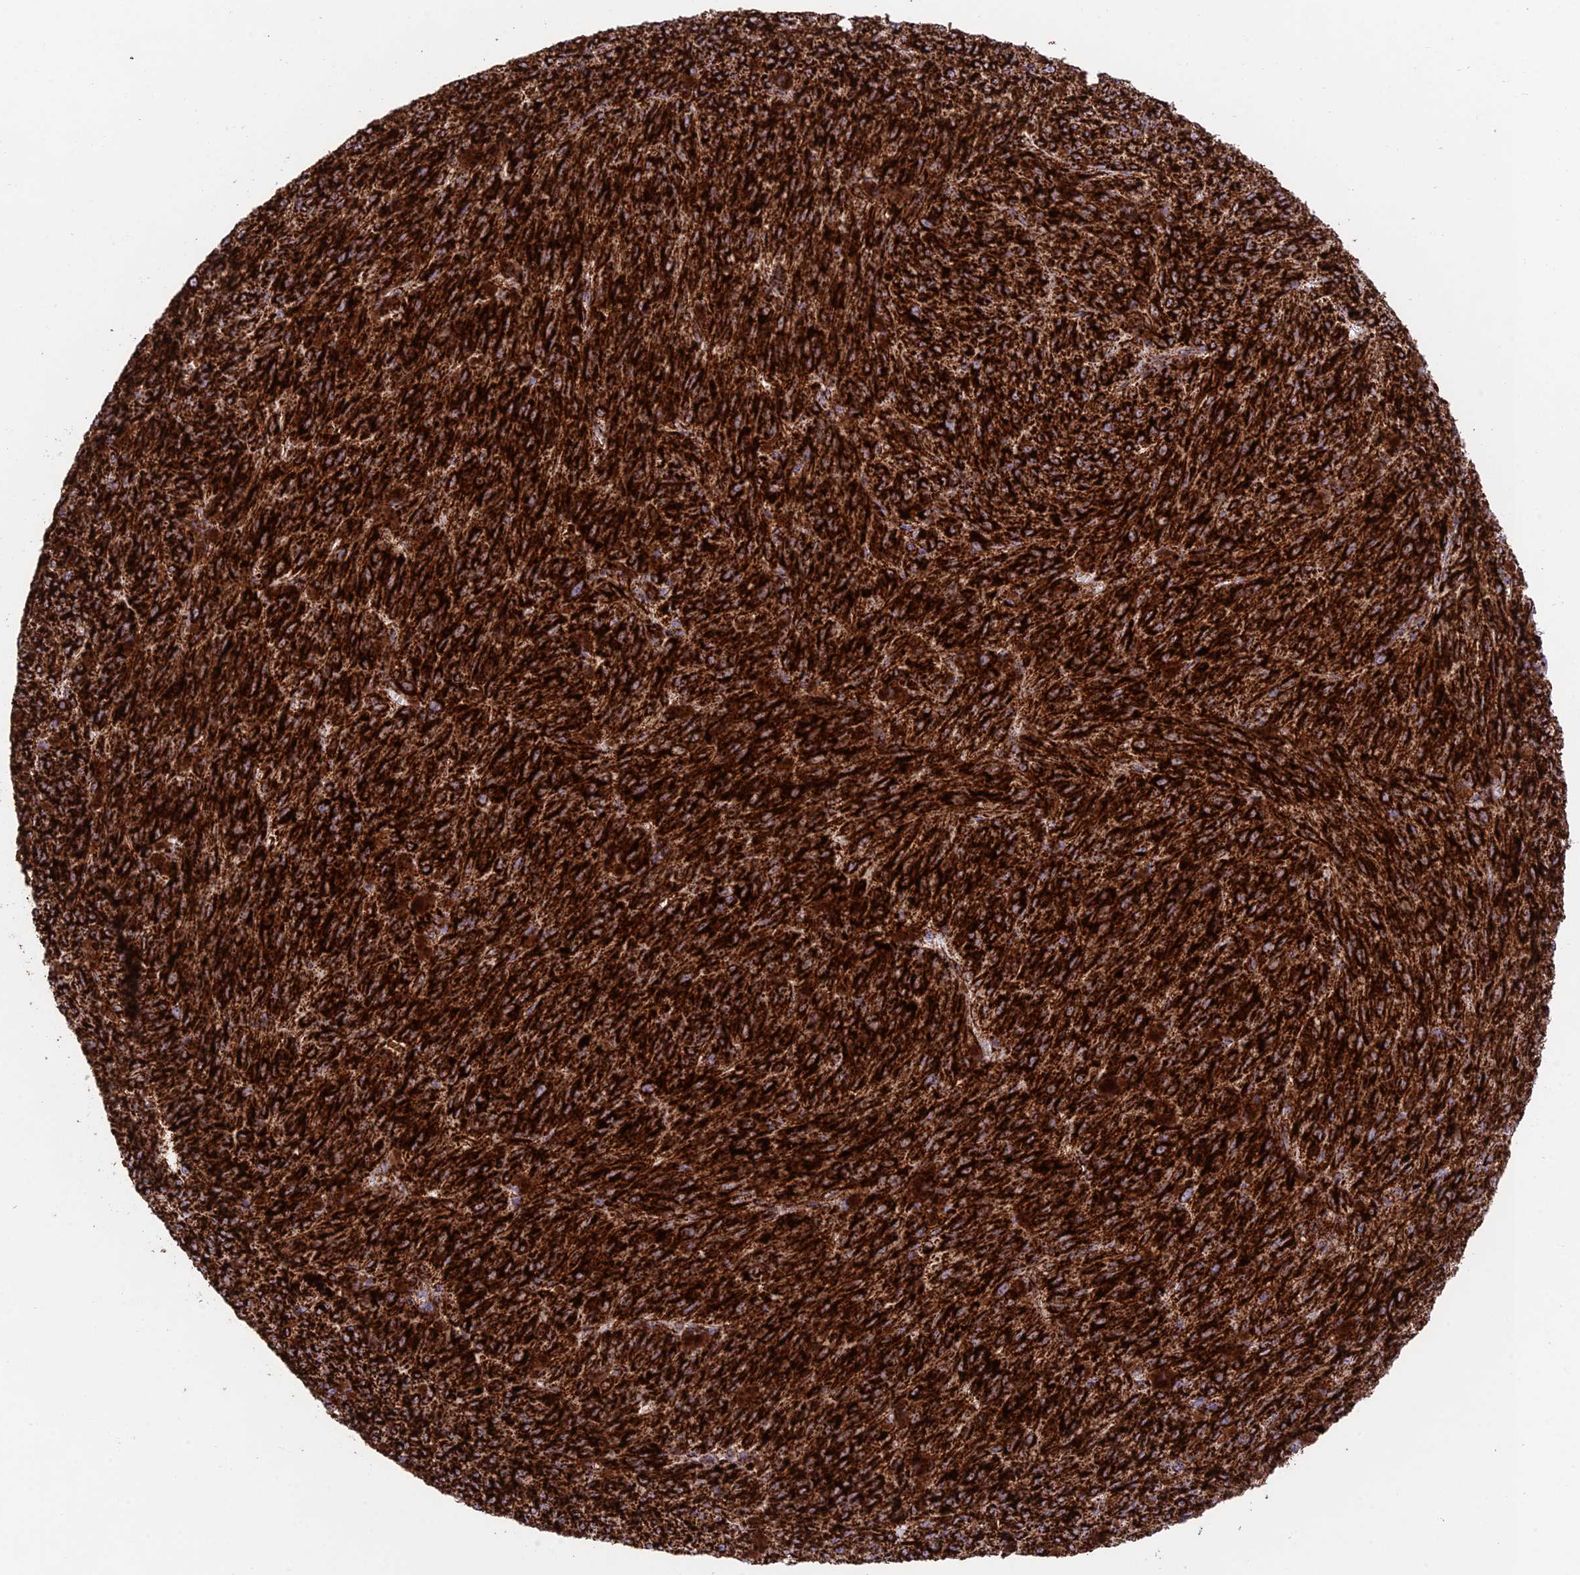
{"staining": {"intensity": "strong", "quantity": ">75%", "location": "cytoplasmic/membranous"}, "tissue": "melanoma", "cell_type": "Tumor cells", "image_type": "cancer", "snomed": [{"axis": "morphology", "description": "Malignant melanoma, NOS"}, {"axis": "topography", "description": "Skin"}], "caption": "A high-resolution image shows immunohistochemistry staining of melanoma, which shows strong cytoplasmic/membranous positivity in approximately >75% of tumor cells. (IHC, brightfield microscopy, high magnification).", "gene": "CHCHD3", "patient": {"sex": "female", "age": 52}}